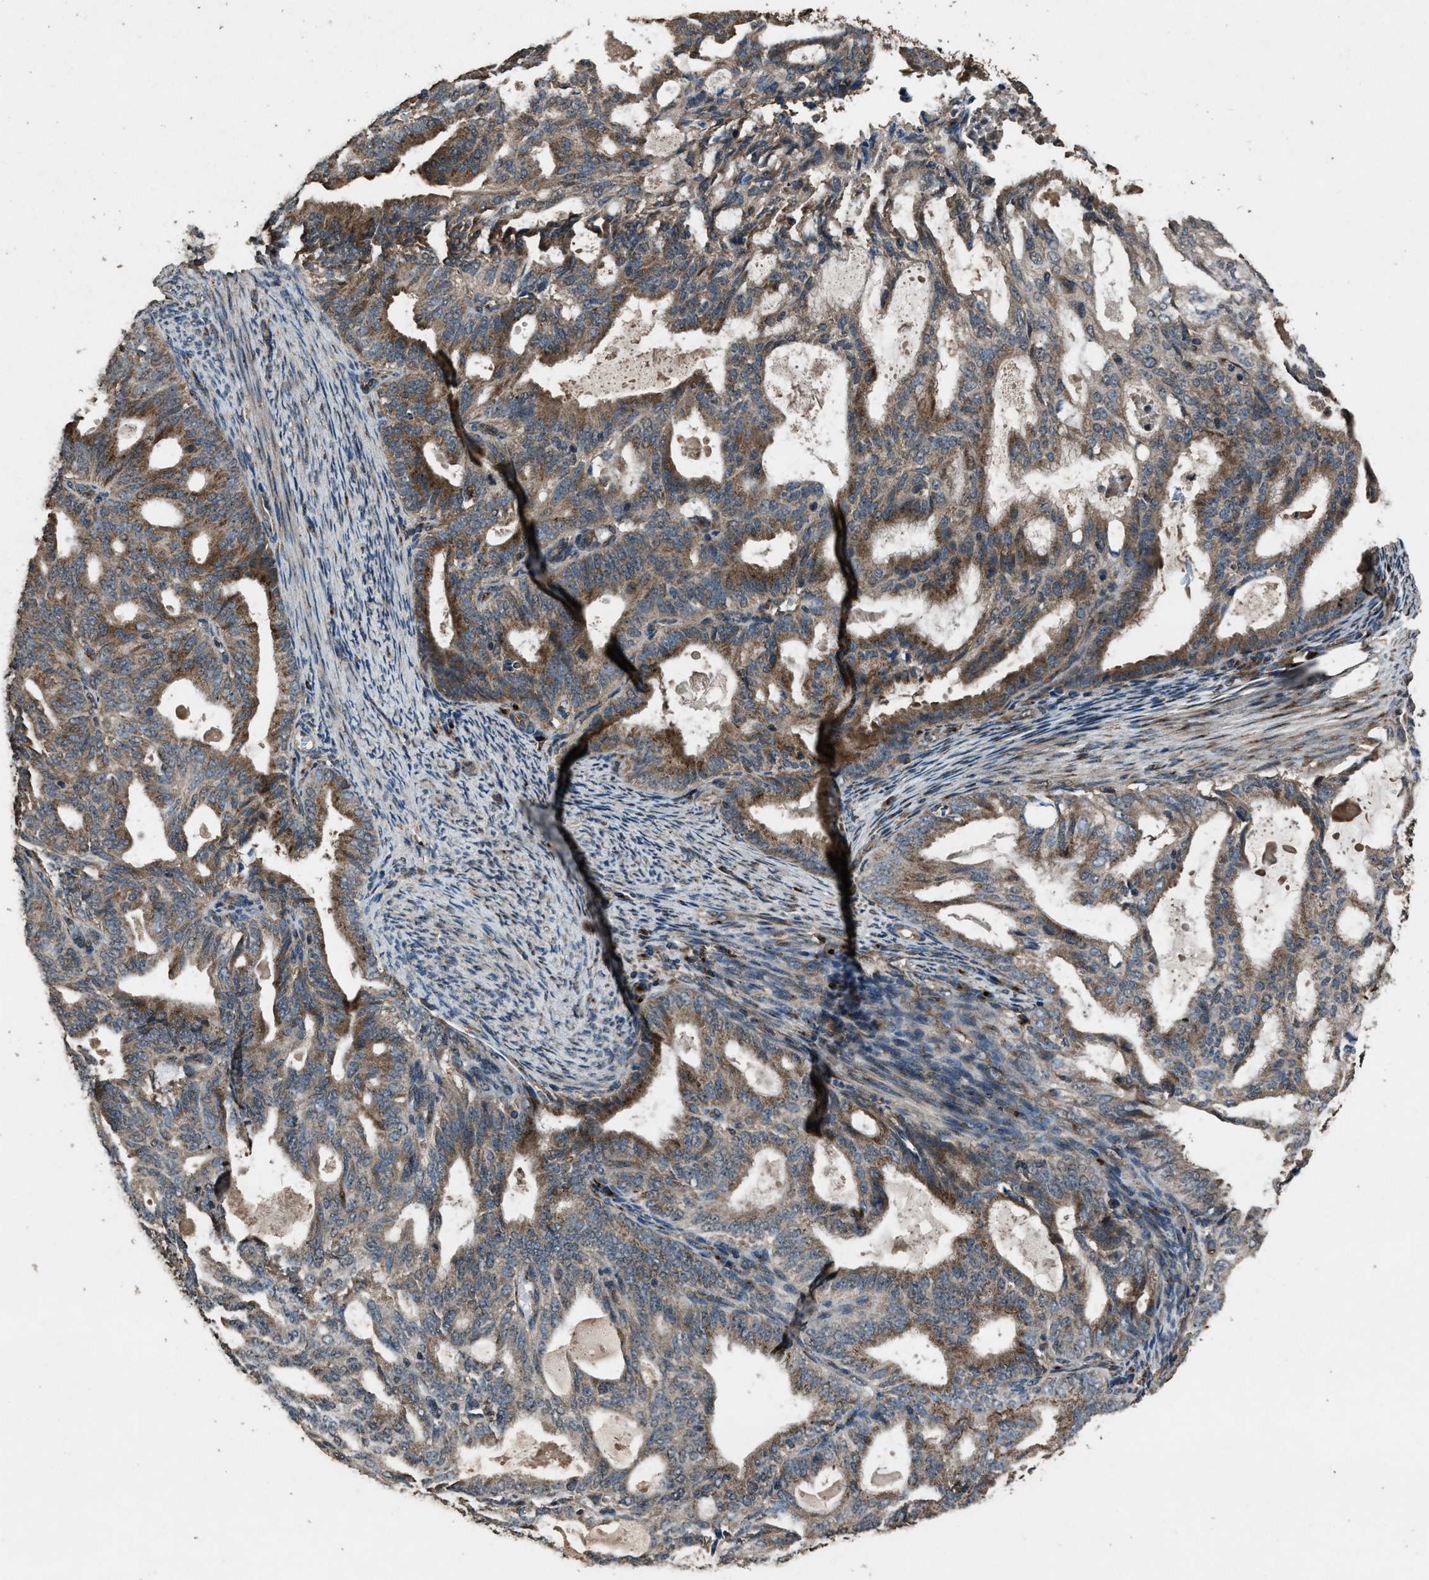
{"staining": {"intensity": "moderate", "quantity": ">75%", "location": "cytoplasmic/membranous"}, "tissue": "endometrial cancer", "cell_type": "Tumor cells", "image_type": "cancer", "snomed": [{"axis": "morphology", "description": "Adenocarcinoma, NOS"}, {"axis": "topography", "description": "Endometrium"}], "caption": "Endometrial cancer (adenocarcinoma) tissue reveals moderate cytoplasmic/membranous expression in approximately >75% of tumor cells", "gene": "SLC38A10", "patient": {"sex": "female", "age": 58}}